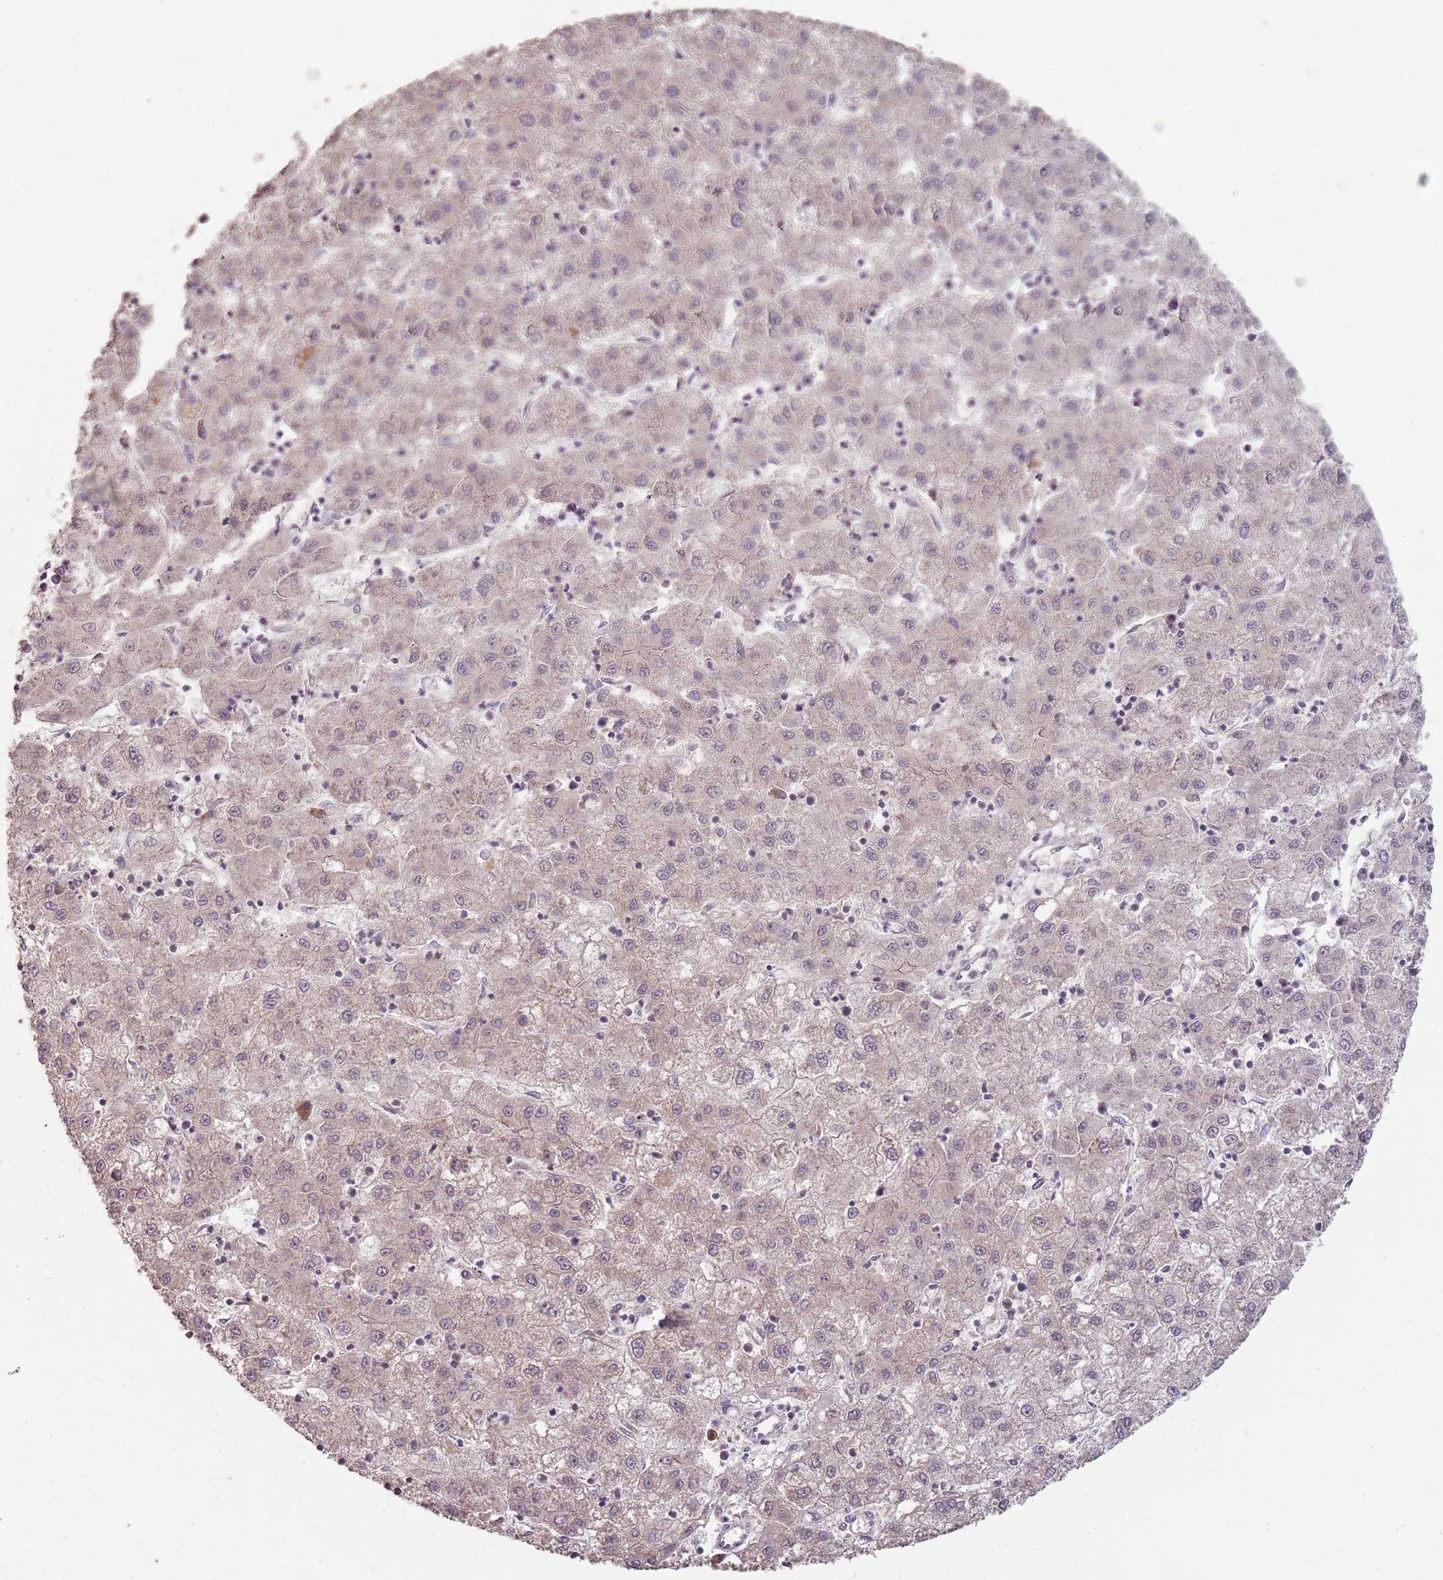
{"staining": {"intensity": "weak", "quantity": "<25%", "location": "cytoplasmic/membranous,nuclear"}, "tissue": "liver cancer", "cell_type": "Tumor cells", "image_type": "cancer", "snomed": [{"axis": "morphology", "description": "Carcinoma, Hepatocellular, NOS"}, {"axis": "topography", "description": "Liver"}], "caption": "An IHC image of liver hepatocellular carcinoma is shown. There is no staining in tumor cells of liver hepatocellular carcinoma.", "gene": "CCDC168", "patient": {"sex": "male", "age": 72}}